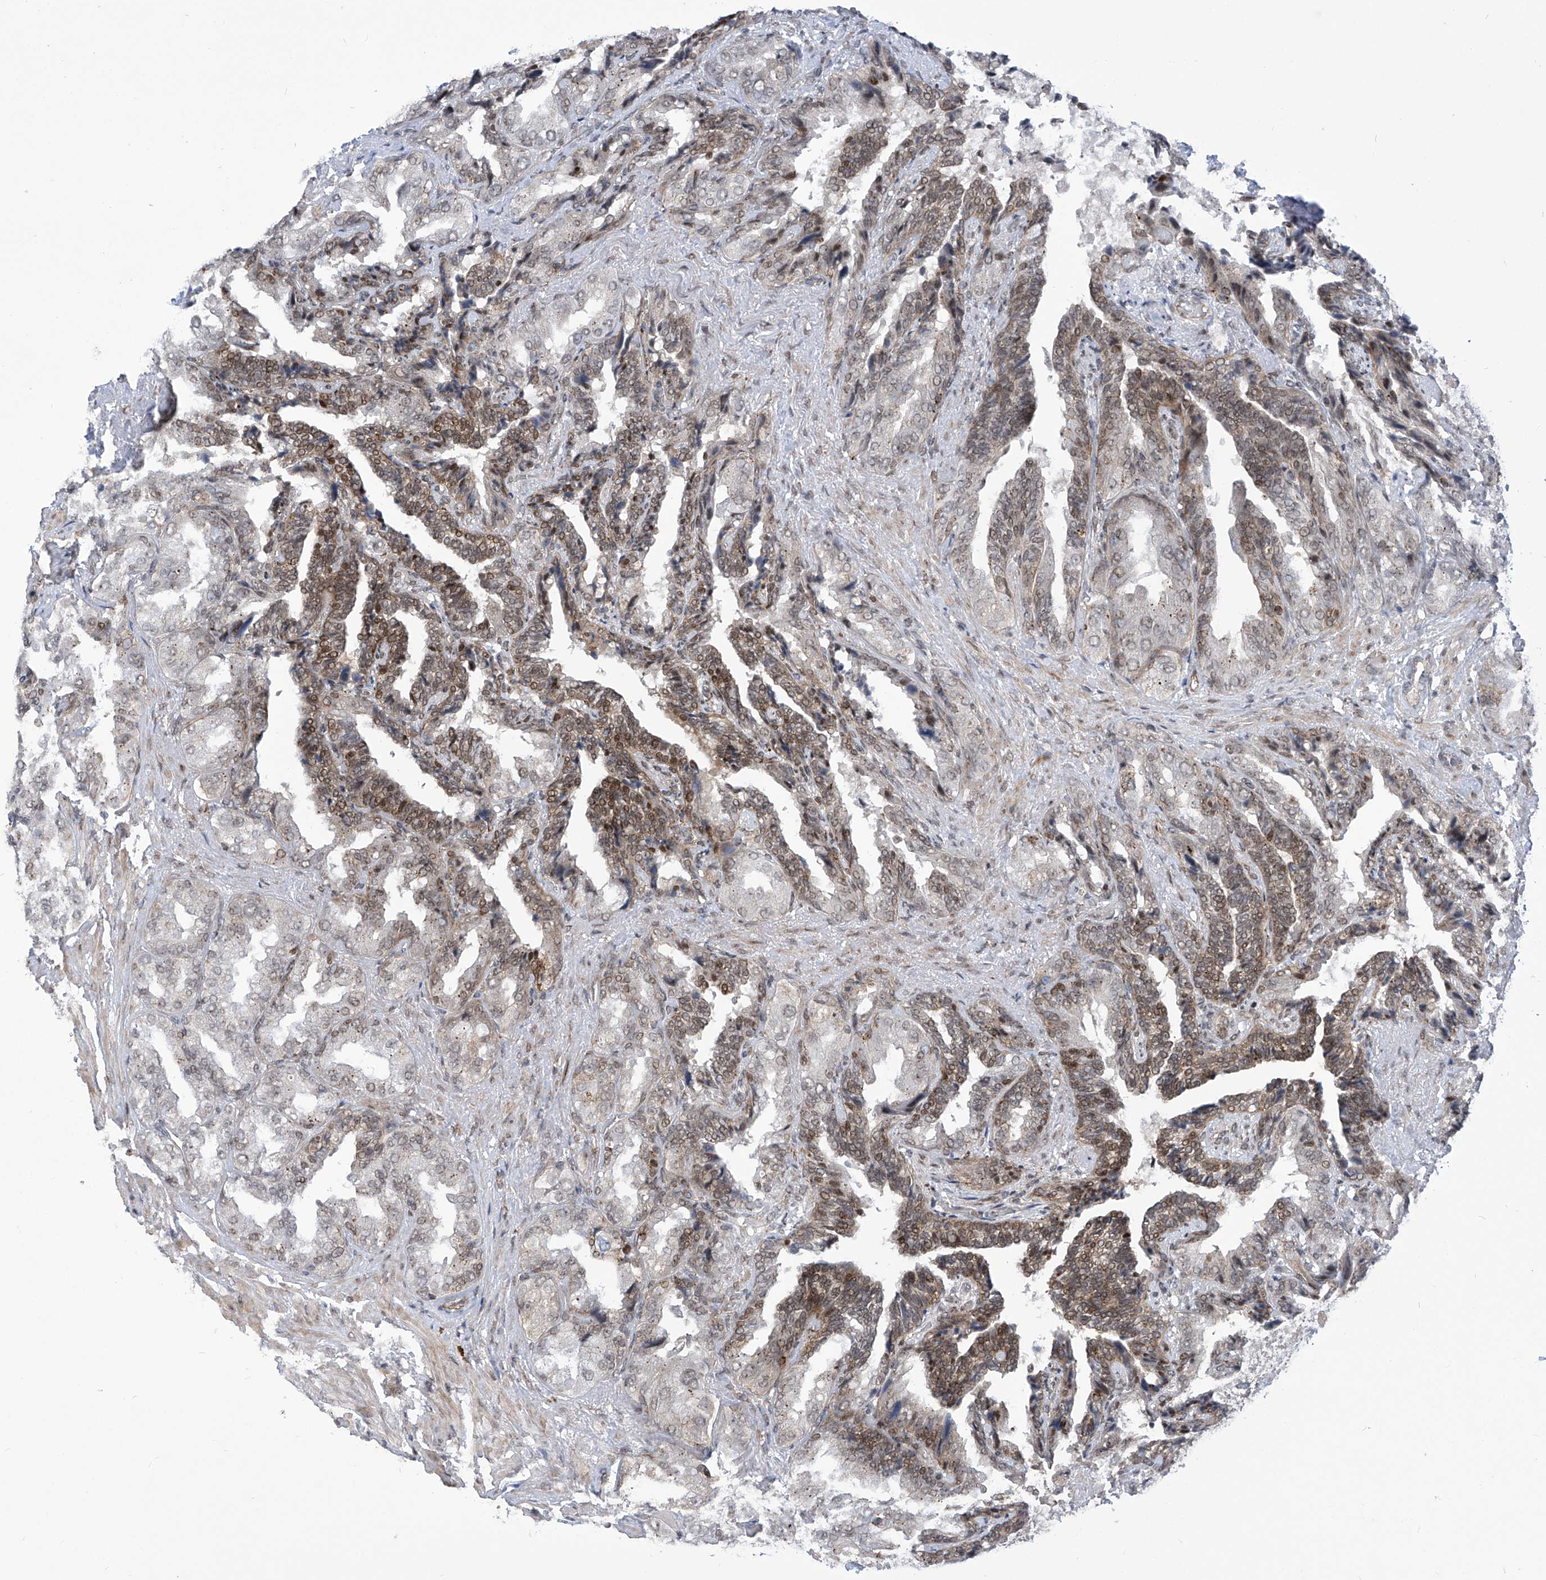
{"staining": {"intensity": "moderate", "quantity": "25%-75%", "location": "cytoplasmic/membranous,nuclear"}, "tissue": "seminal vesicle", "cell_type": "Glandular cells", "image_type": "normal", "snomed": [{"axis": "morphology", "description": "Normal tissue, NOS"}, {"axis": "topography", "description": "Seminal veicle"}, {"axis": "topography", "description": "Peripheral nerve tissue"}], "caption": "This is a histology image of IHC staining of unremarkable seminal vesicle, which shows moderate expression in the cytoplasmic/membranous,nuclear of glandular cells.", "gene": "CEP290", "patient": {"sex": "male", "age": 63}}